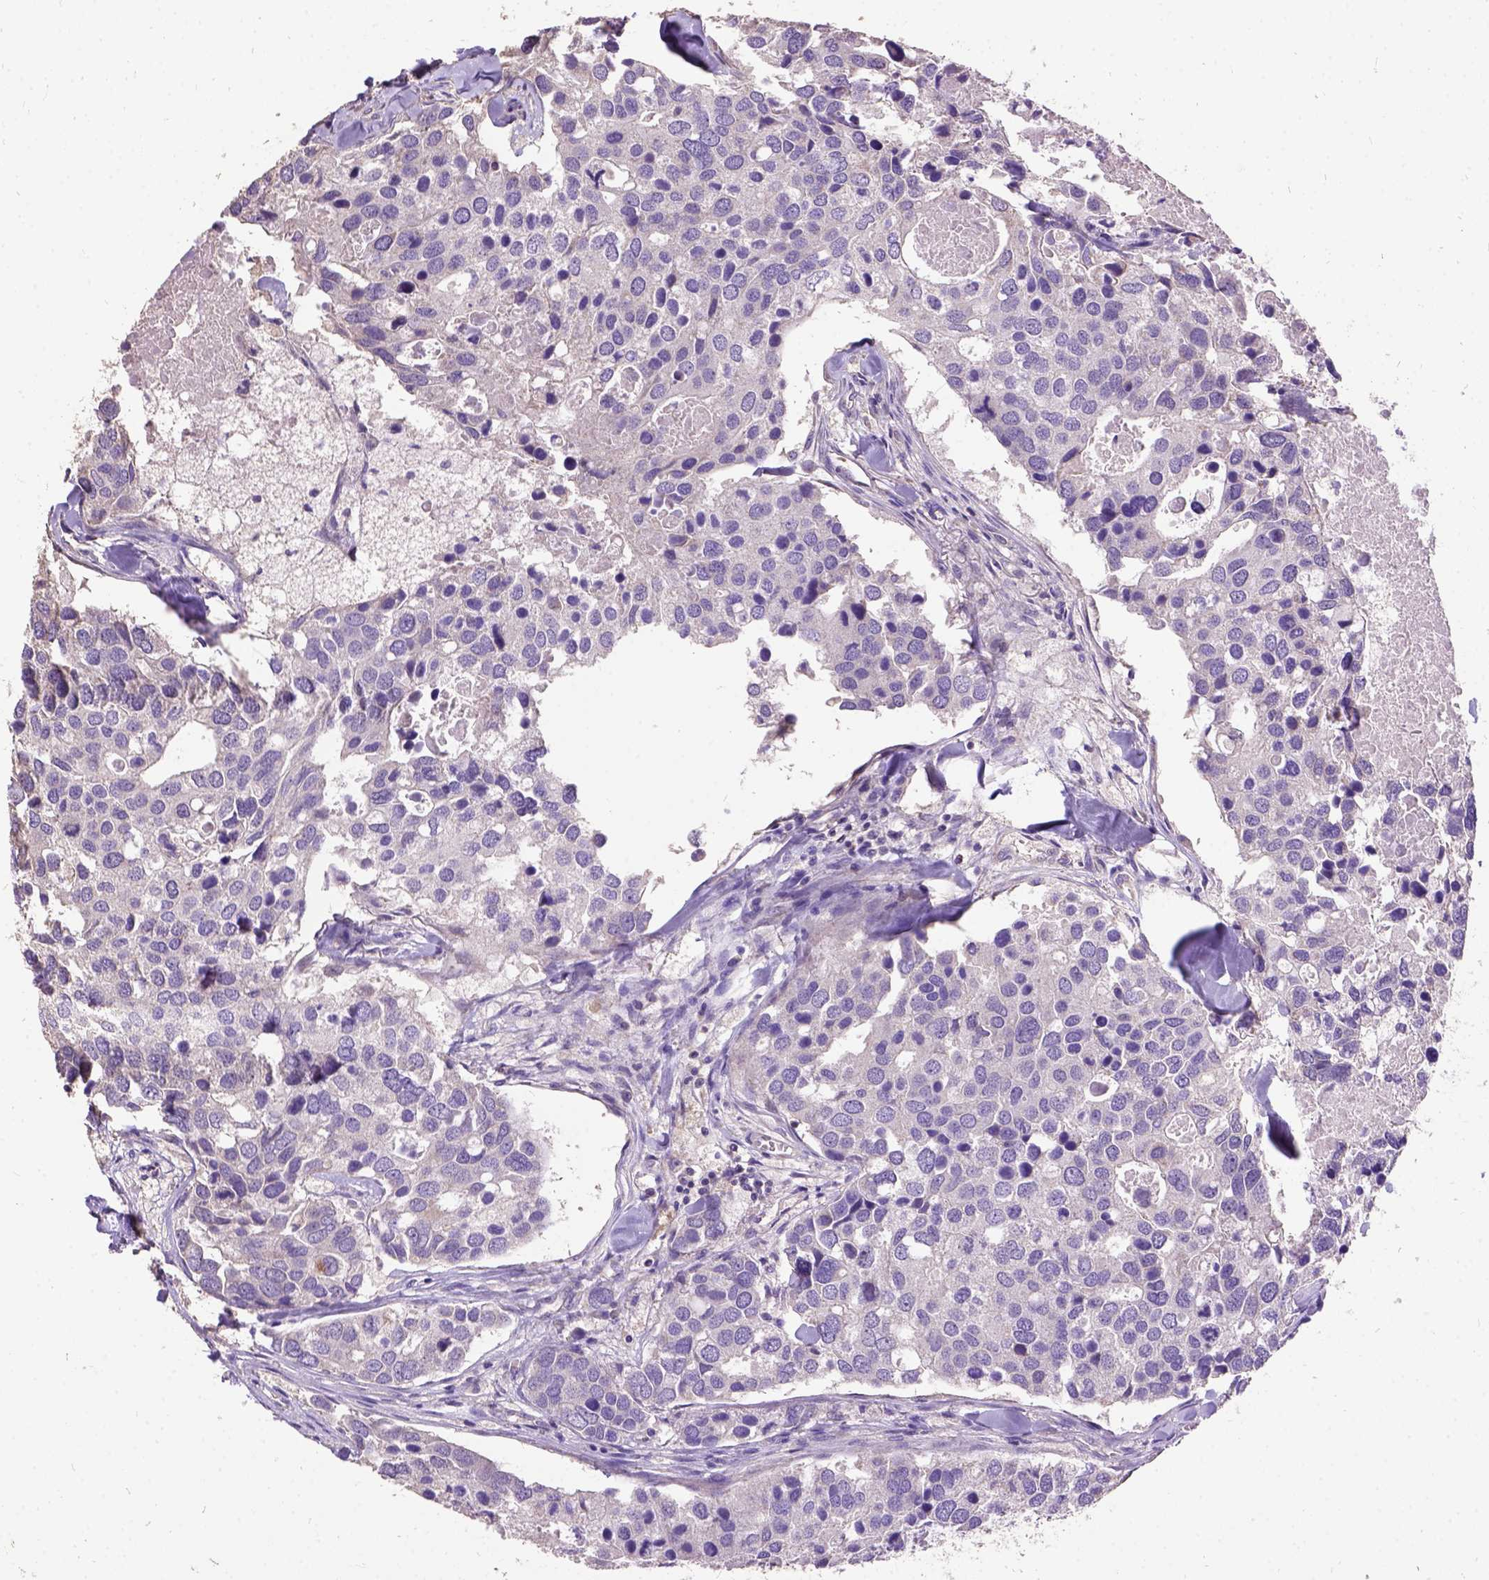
{"staining": {"intensity": "negative", "quantity": "none", "location": "none"}, "tissue": "breast cancer", "cell_type": "Tumor cells", "image_type": "cancer", "snomed": [{"axis": "morphology", "description": "Duct carcinoma"}, {"axis": "topography", "description": "Breast"}], "caption": "The histopathology image exhibits no staining of tumor cells in breast infiltrating ductal carcinoma.", "gene": "DQX1", "patient": {"sex": "female", "age": 83}}